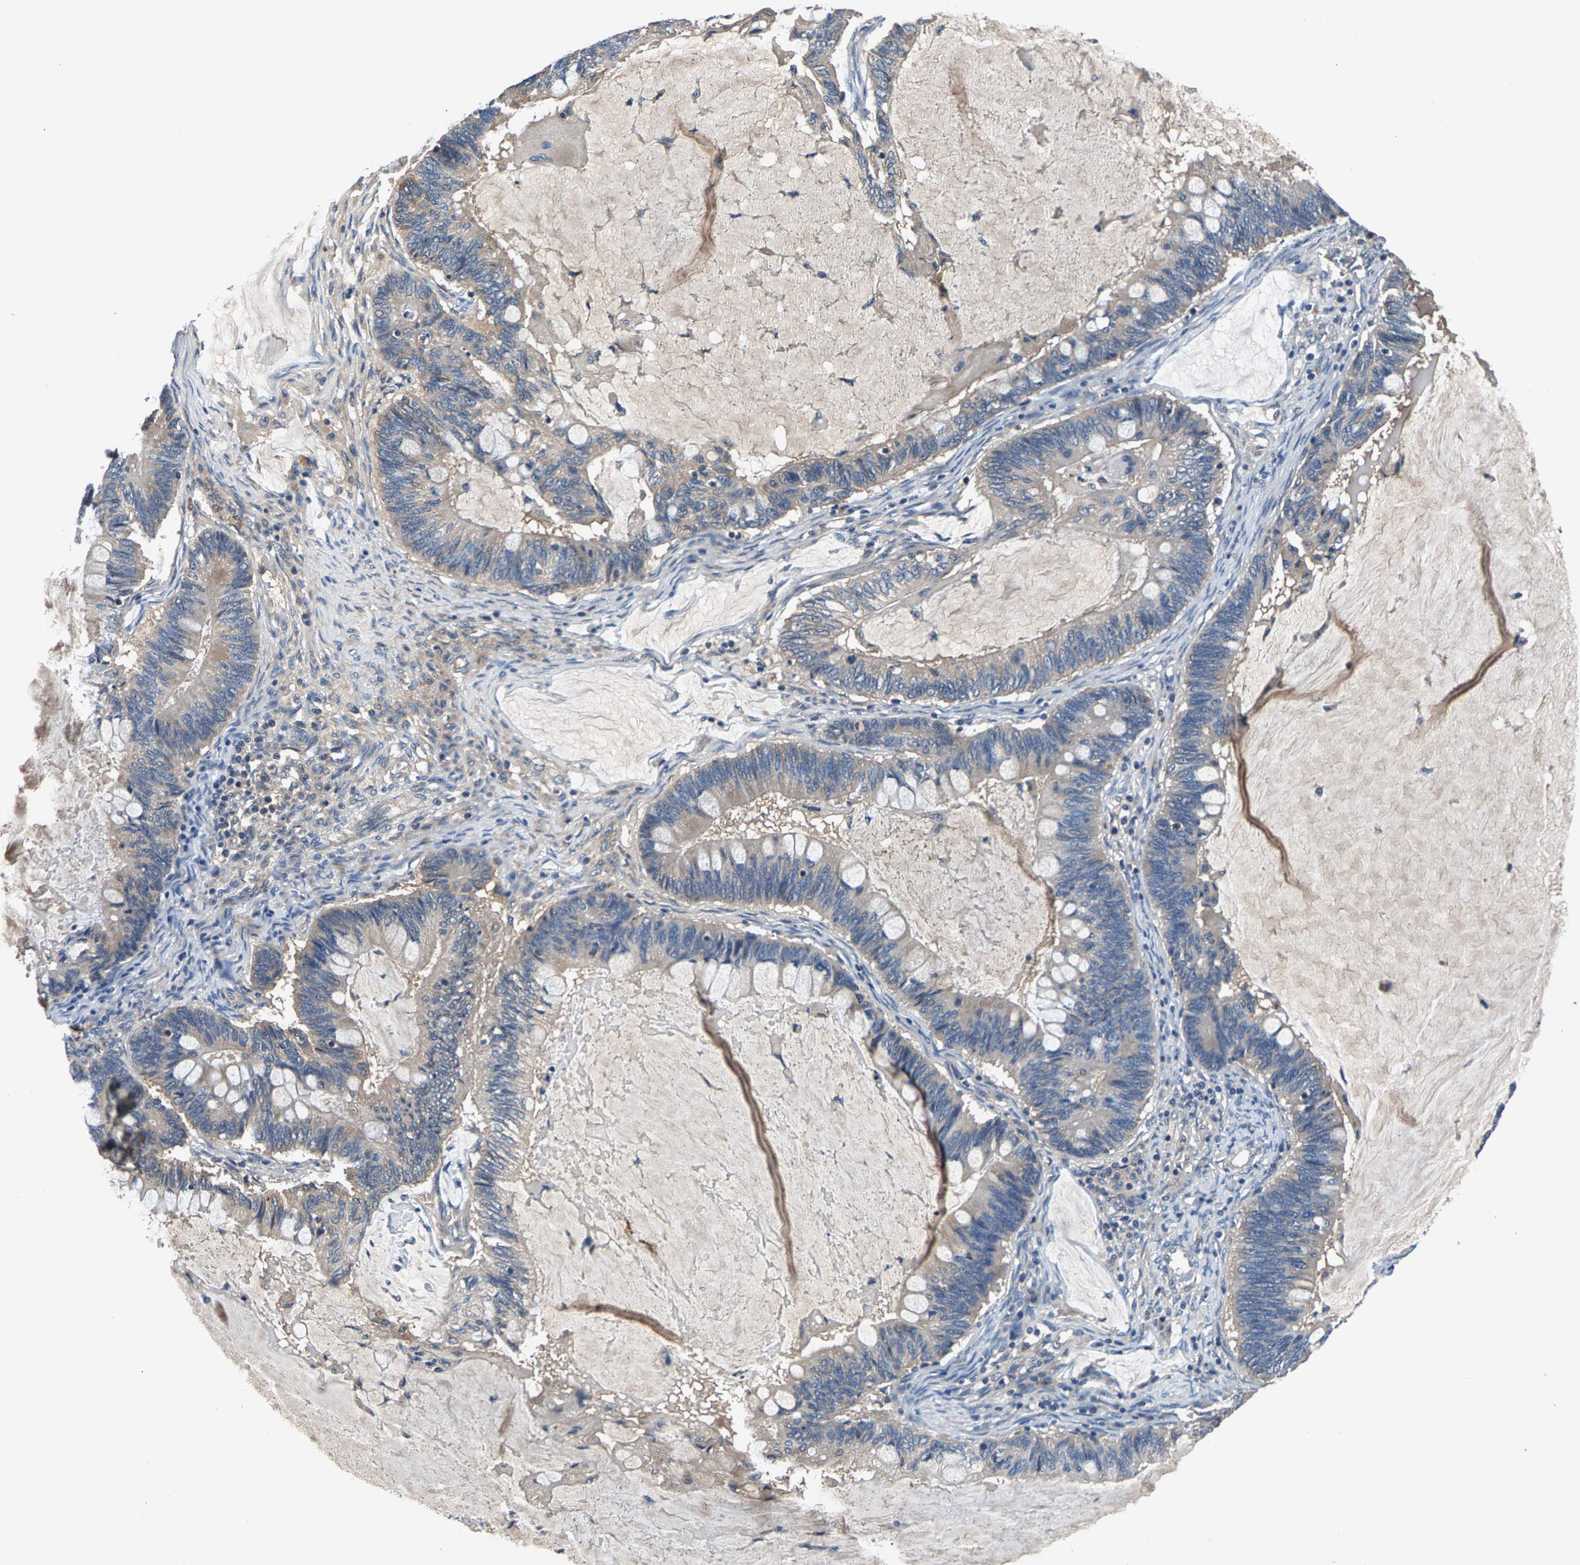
{"staining": {"intensity": "weak", "quantity": "<25%", "location": "cytoplasmic/membranous"}, "tissue": "ovarian cancer", "cell_type": "Tumor cells", "image_type": "cancer", "snomed": [{"axis": "morphology", "description": "Cystadenocarcinoma, mucinous, NOS"}, {"axis": "topography", "description": "Ovary"}], "caption": "Micrograph shows no significant protein staining in tumor cells of mucinous cystadenocarcinoma (ovarian).", "gene": "PRXL2C", "patient": {"sex": "female", "age": 61}}